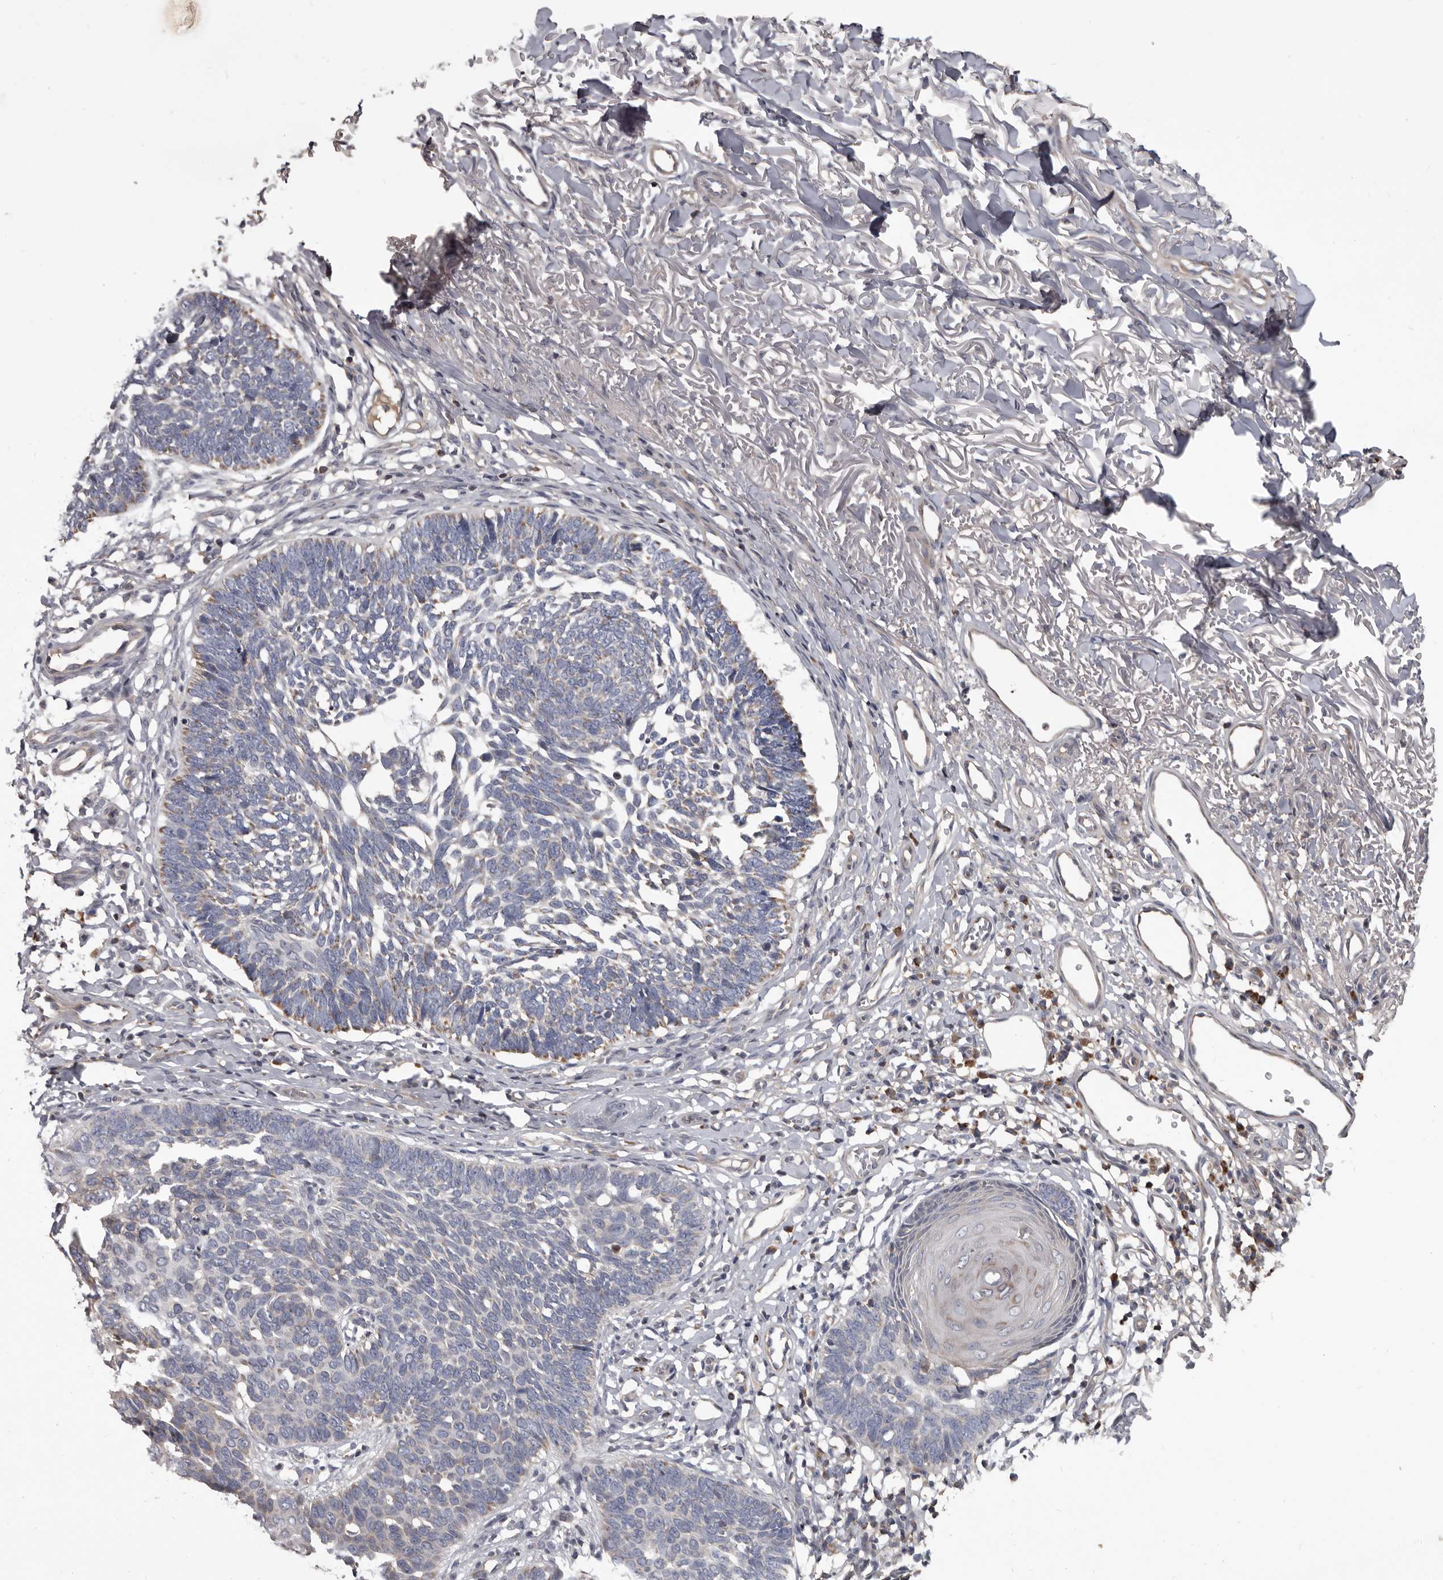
{"staining": {"intensity": "weak", "quantity": "<25%", "location": "cytoplasmic/membranous"}, "tissue": "skin cancer", "cell_type": "Tumor cells", "image_type": "cancer", "snomed": [{"axis": "morphology", "description": "Normal tissue, NOS"}, {"axis": "morphology", "description": "Basal cell carcinoma"}, {"axis": "topography", "description": "Skin"}], "caption": "IHC histopathology image of human skin cancer stained for a protein (brown), which exhibits no positivity in tumor cells.", "gene": "ALDH5A1", "patient": {"sex": "male", "age": 77}}